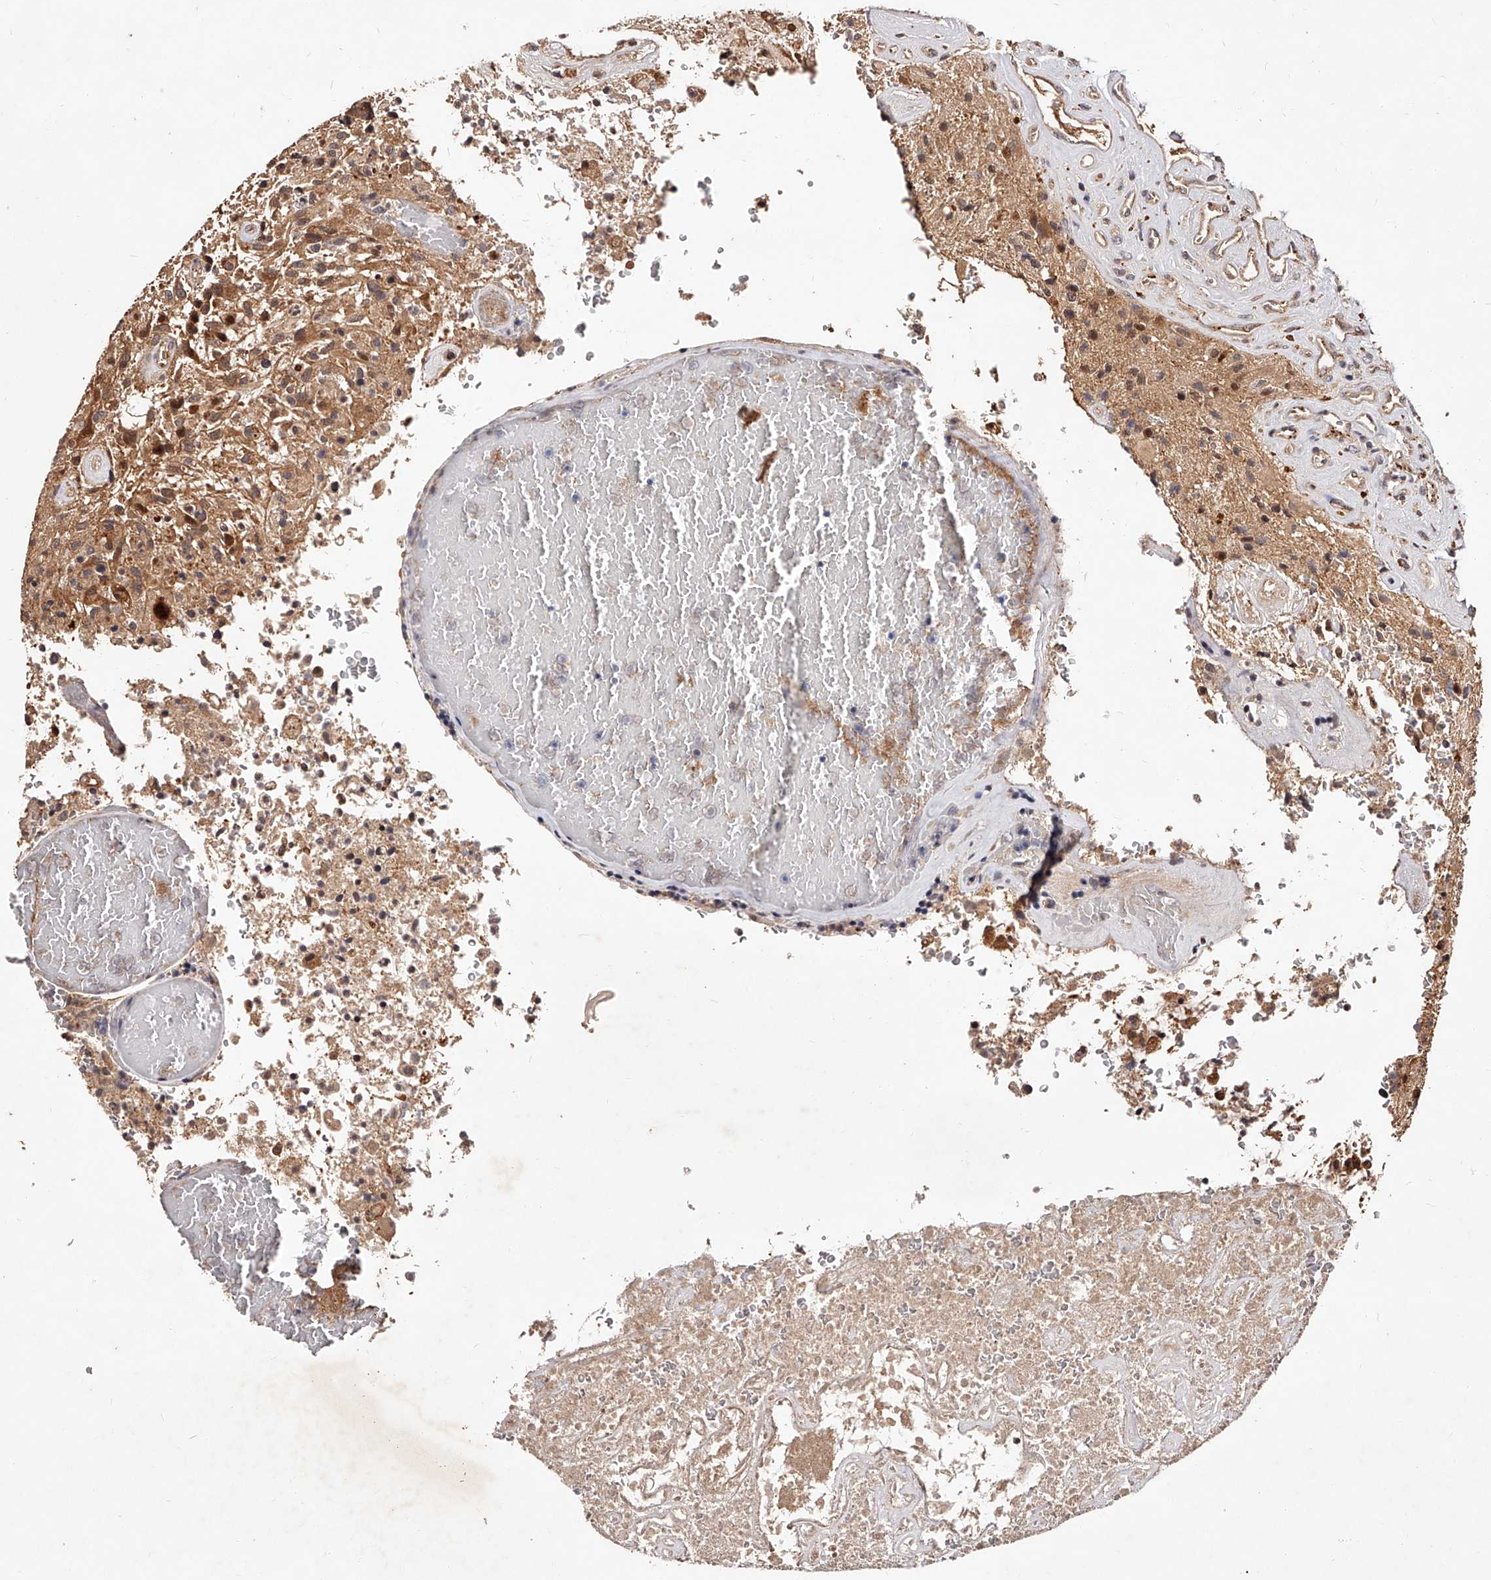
{"staining": {"intensity": "moderate", "quantity": "25%-75%", "location": "cytoplasmic/membranous,nuclear"}, "tissue": "glioma", "cell_type": "Tumor cells", "image_type": "cancer", "snomed": [{"axis": "morphology", "description": "Glioma, malignant, High grade"}, {"axis": "topography", "description": "Brain"}], "caption": "Glioma stained with IHC displays moderate cytoplasmic/membranous and nuclear staining in about 25%-75% of tumor cells.", "gene": "CUL7", "patient": {"sex": "male", "age": 72}}